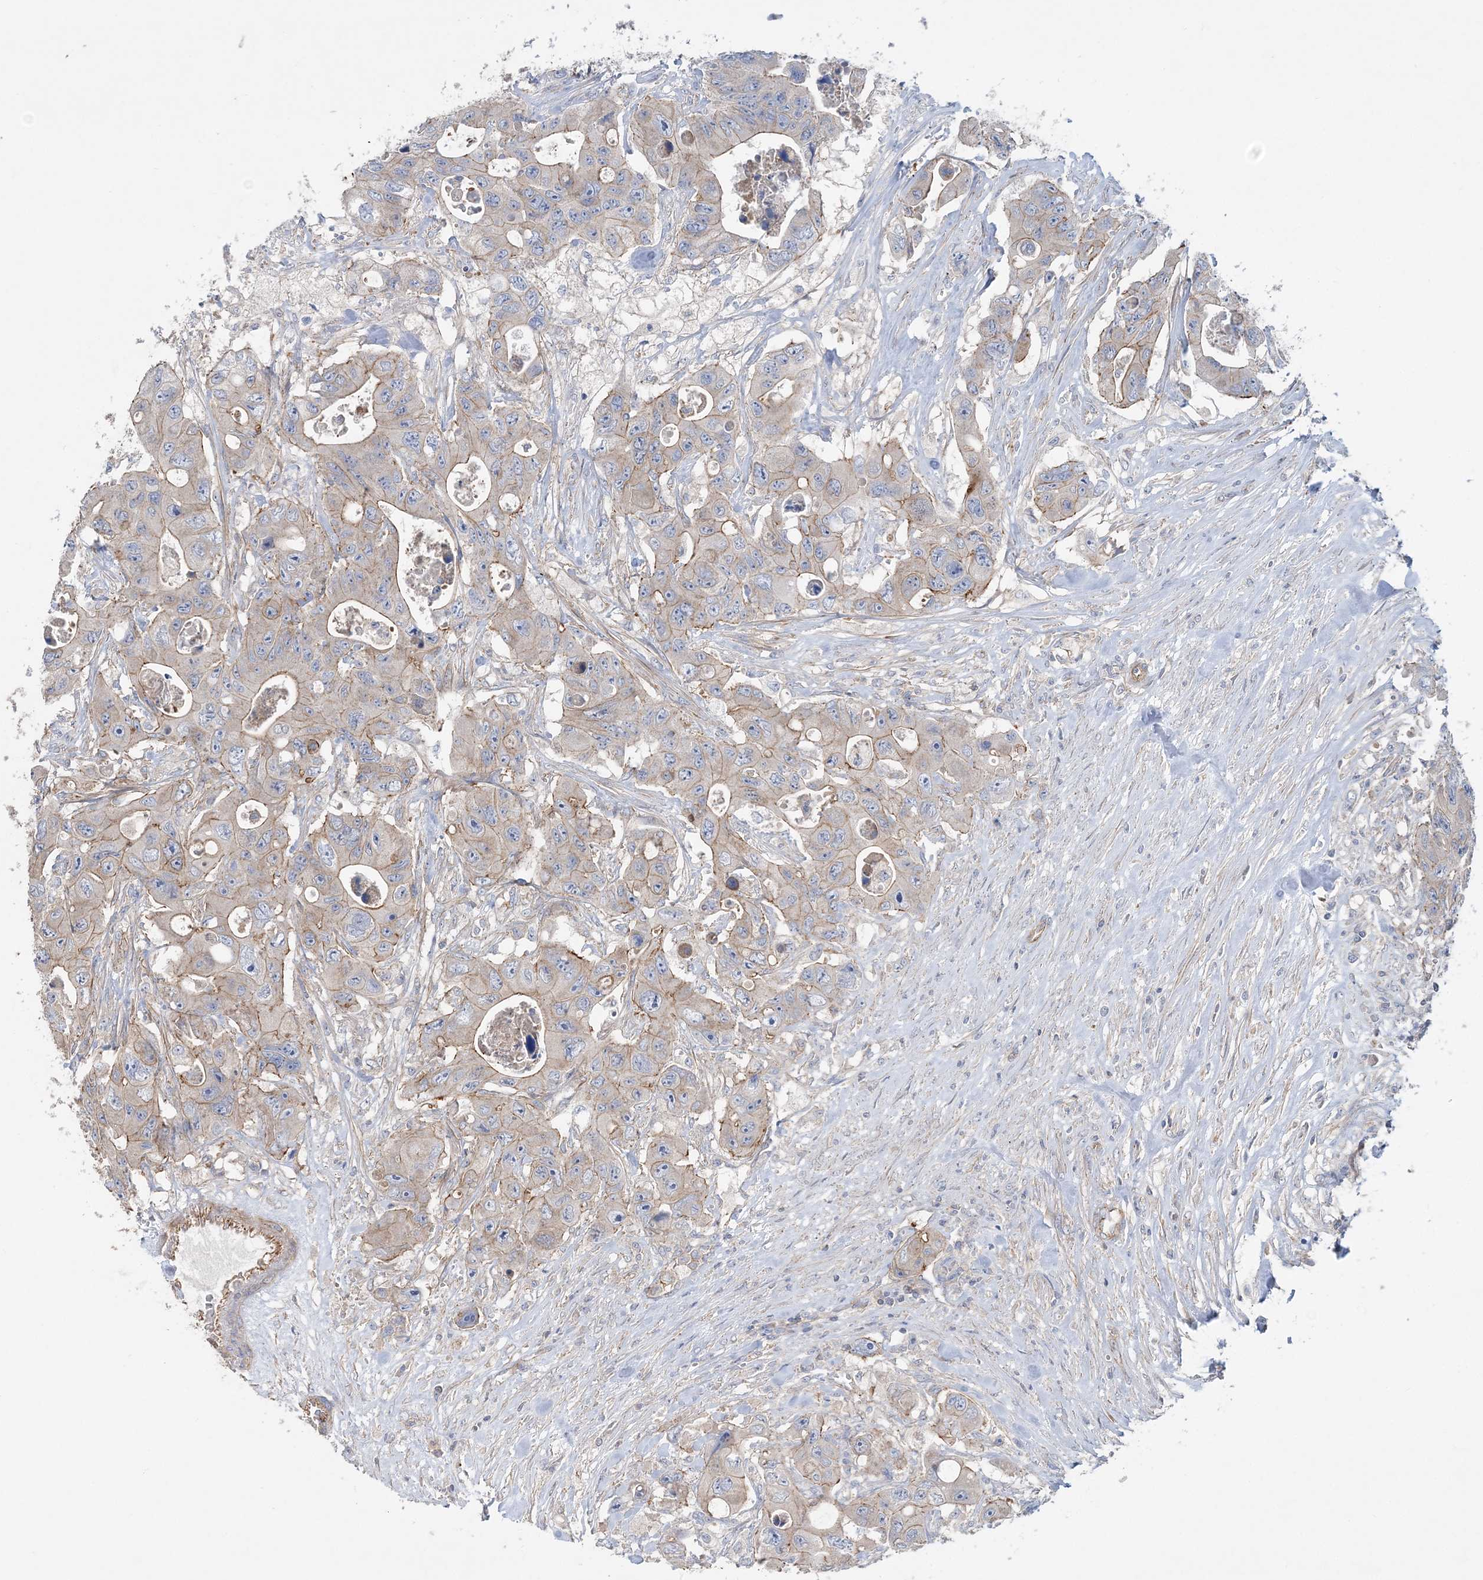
{"staining": {"intensity": "moderate", "quantity": "25%-75%", "location": "cytoplasmic/membranous"}, "tissue": "colorectal cancer", "cell_type": "Tumor cells", "image_type": "cancer", "snomed": [{"axis": "morphology", "description": "Adenocarcinoma, NOS"}, {"axis": "topography", "description": "Colon"}], "caption": "Tumor cells display medium levels of moderate cytoplasmic/membranous positivity in approximately 25%-75% of cells in human adenocarcinoma (colorectal). (DAB (3,3'-diaminobenzidine) IHC, brown staining for protein, blue staining for nuclei).", "gene": "PIGC", "patient": {"sex": "female", "age": 46}}